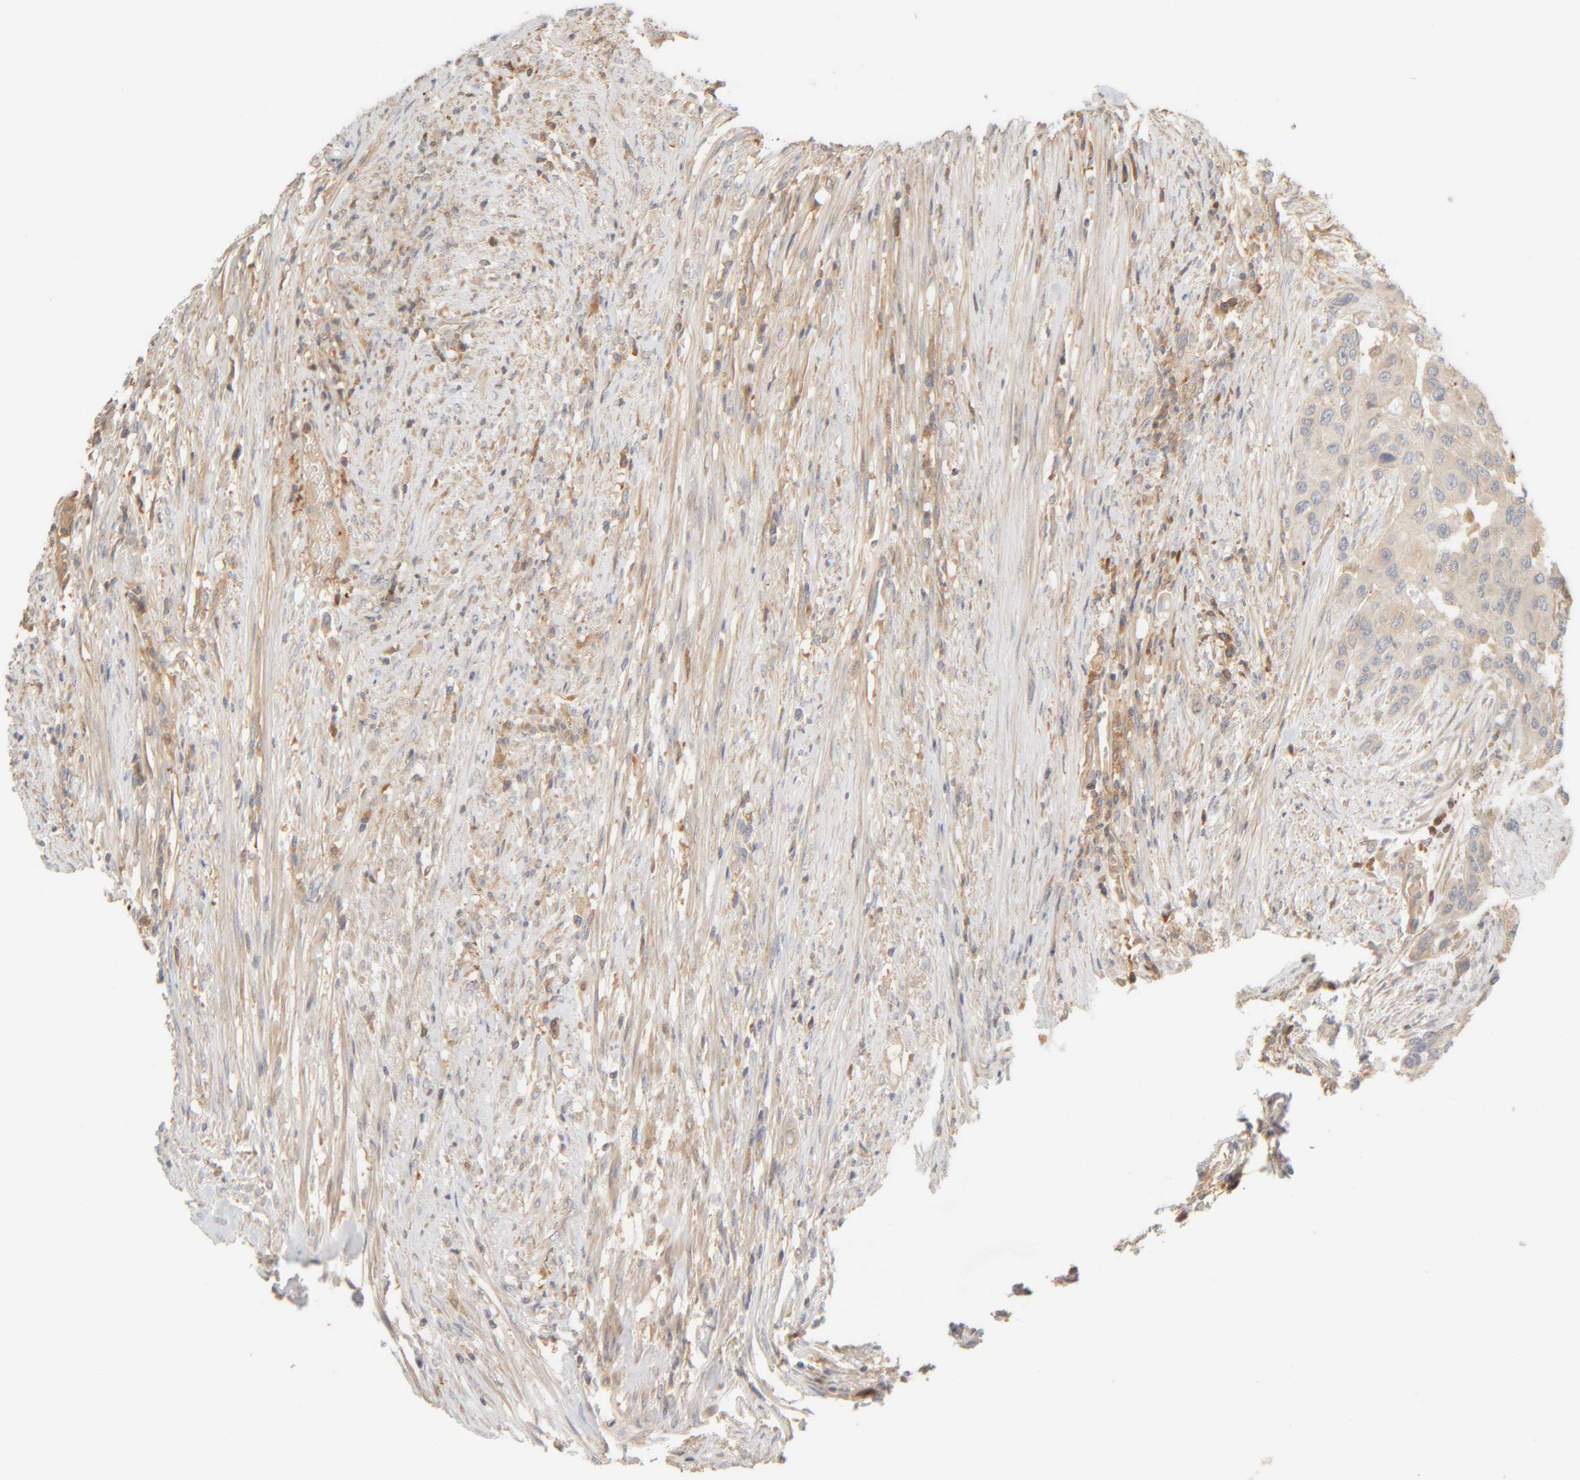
{"staining": {"intensity": "negative", "quantity": "none", "location": "none"}, "tissue": "urothelial cancer", "cell_type": "Tumor cells", "image_type": "cancer", "snomed": [{"axis": "morphology", "description": "Urothelial carcinoma, High grade"}, {"axis": "topography", "description": "Urinary bladder"}], "caption": "There is no significant positivity in tumor cells of urothelial cancer.", "gene": "TMEM192", "patient": {"sex": "female", "age": 56}}